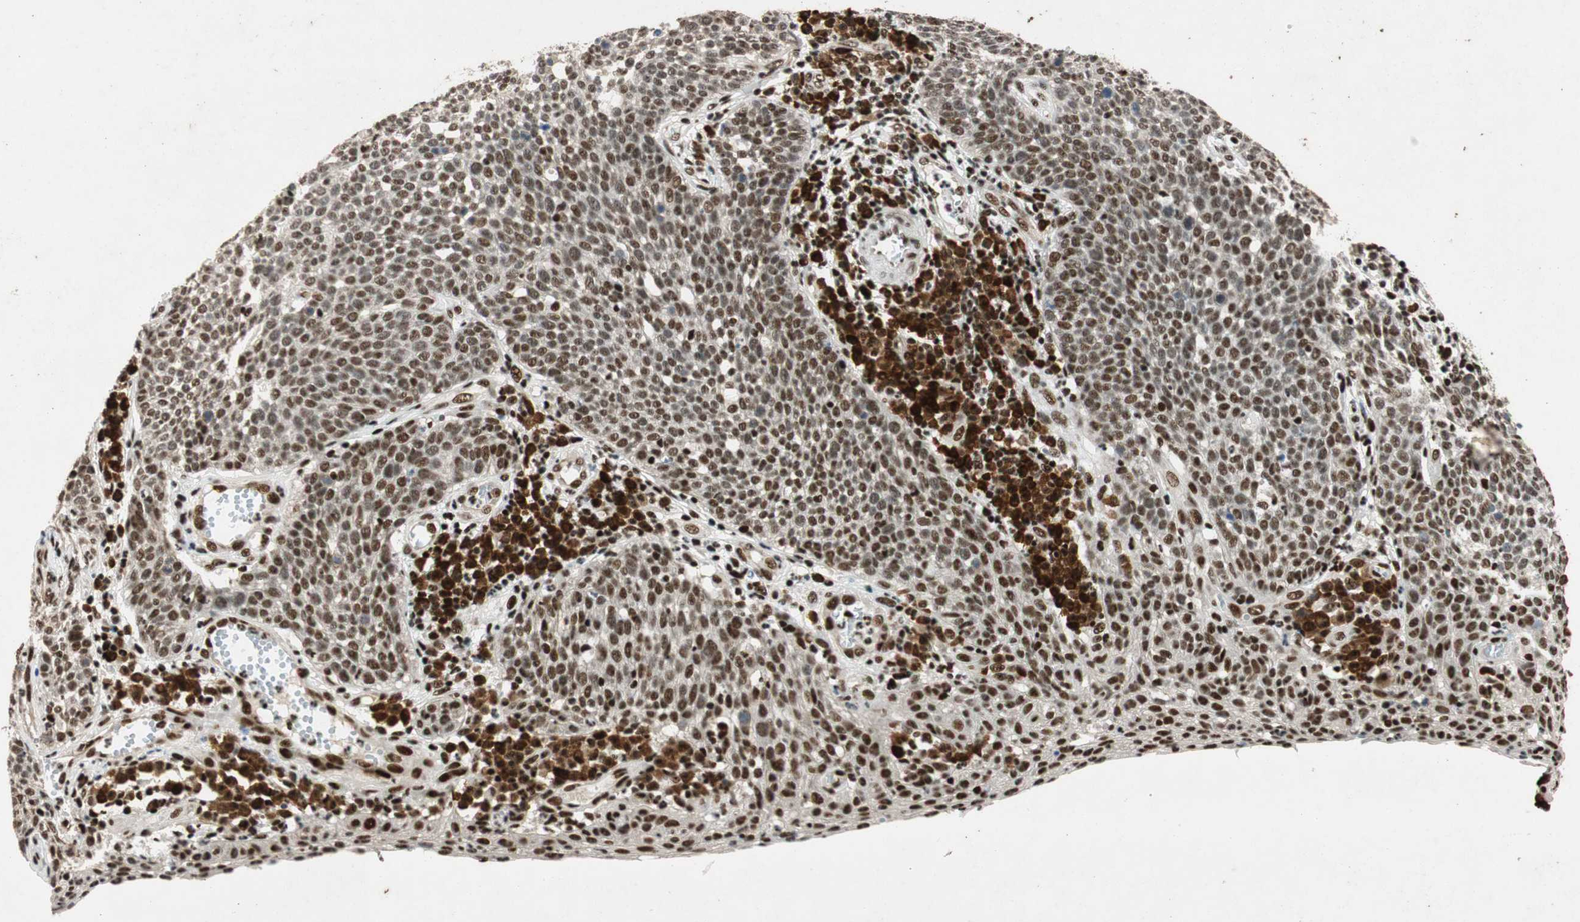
{"staining": {"intensity": "moderate", "quantity": ">75%", "location": "nuclear"}, "tissue": "cervical cancer", "cell_type": "Tumor cells", "image_type": "cancer", "snomed": [{"axis": "morphology", "description": "Squamous cell carcinoma, NOS"}, {"axis": "topography", "description": "Cervix"}], "caption": "A brown stain highlights moderate nuclear positivity of a protein in human cervical cancer (squamous cell carcinoma) tumor cells.", "gene": "NCBP3", "patient": {"sex": "female", "age": 34}}